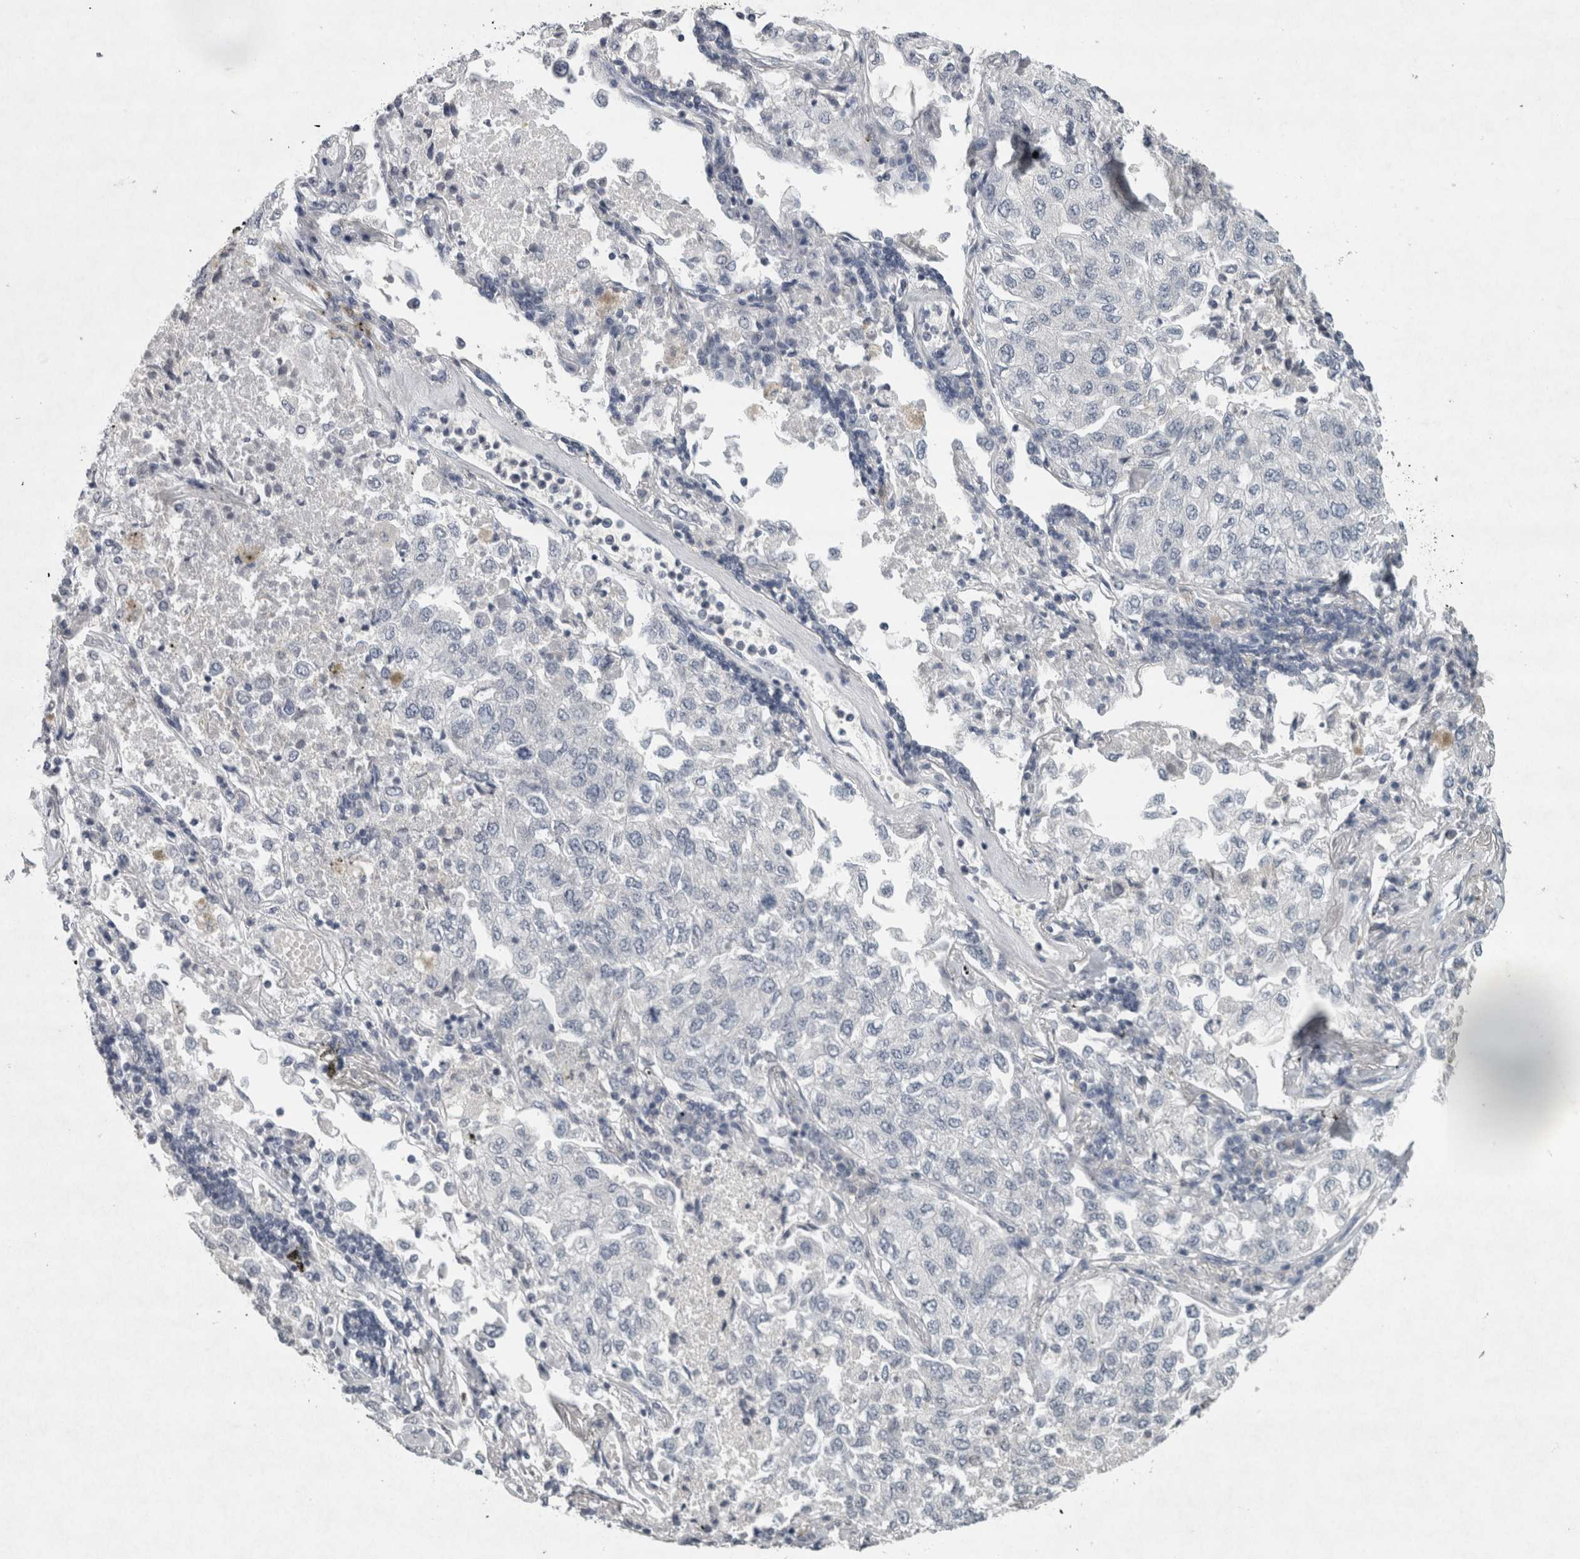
{"staining": {"intensity": "negative", "quantity": "none", "location": "none"}, "tissue": "lung cancer", "cell_type": "Tumor cells", "image_type": "cancer", "snomed": [{"axis": "morphology", "description": "Adenocarcinoma, NOS"}, {"axis": "topography", "description": "Lung"}], "caption": "Photomicrograph shows no protein expression in tumor cells of lung cancer tissue. (Immunohistochemistry (ihc), brightfield microscopy, high magnification).", "gene": "WNT7A", "patient": {"sex": "male", "age": 63}}